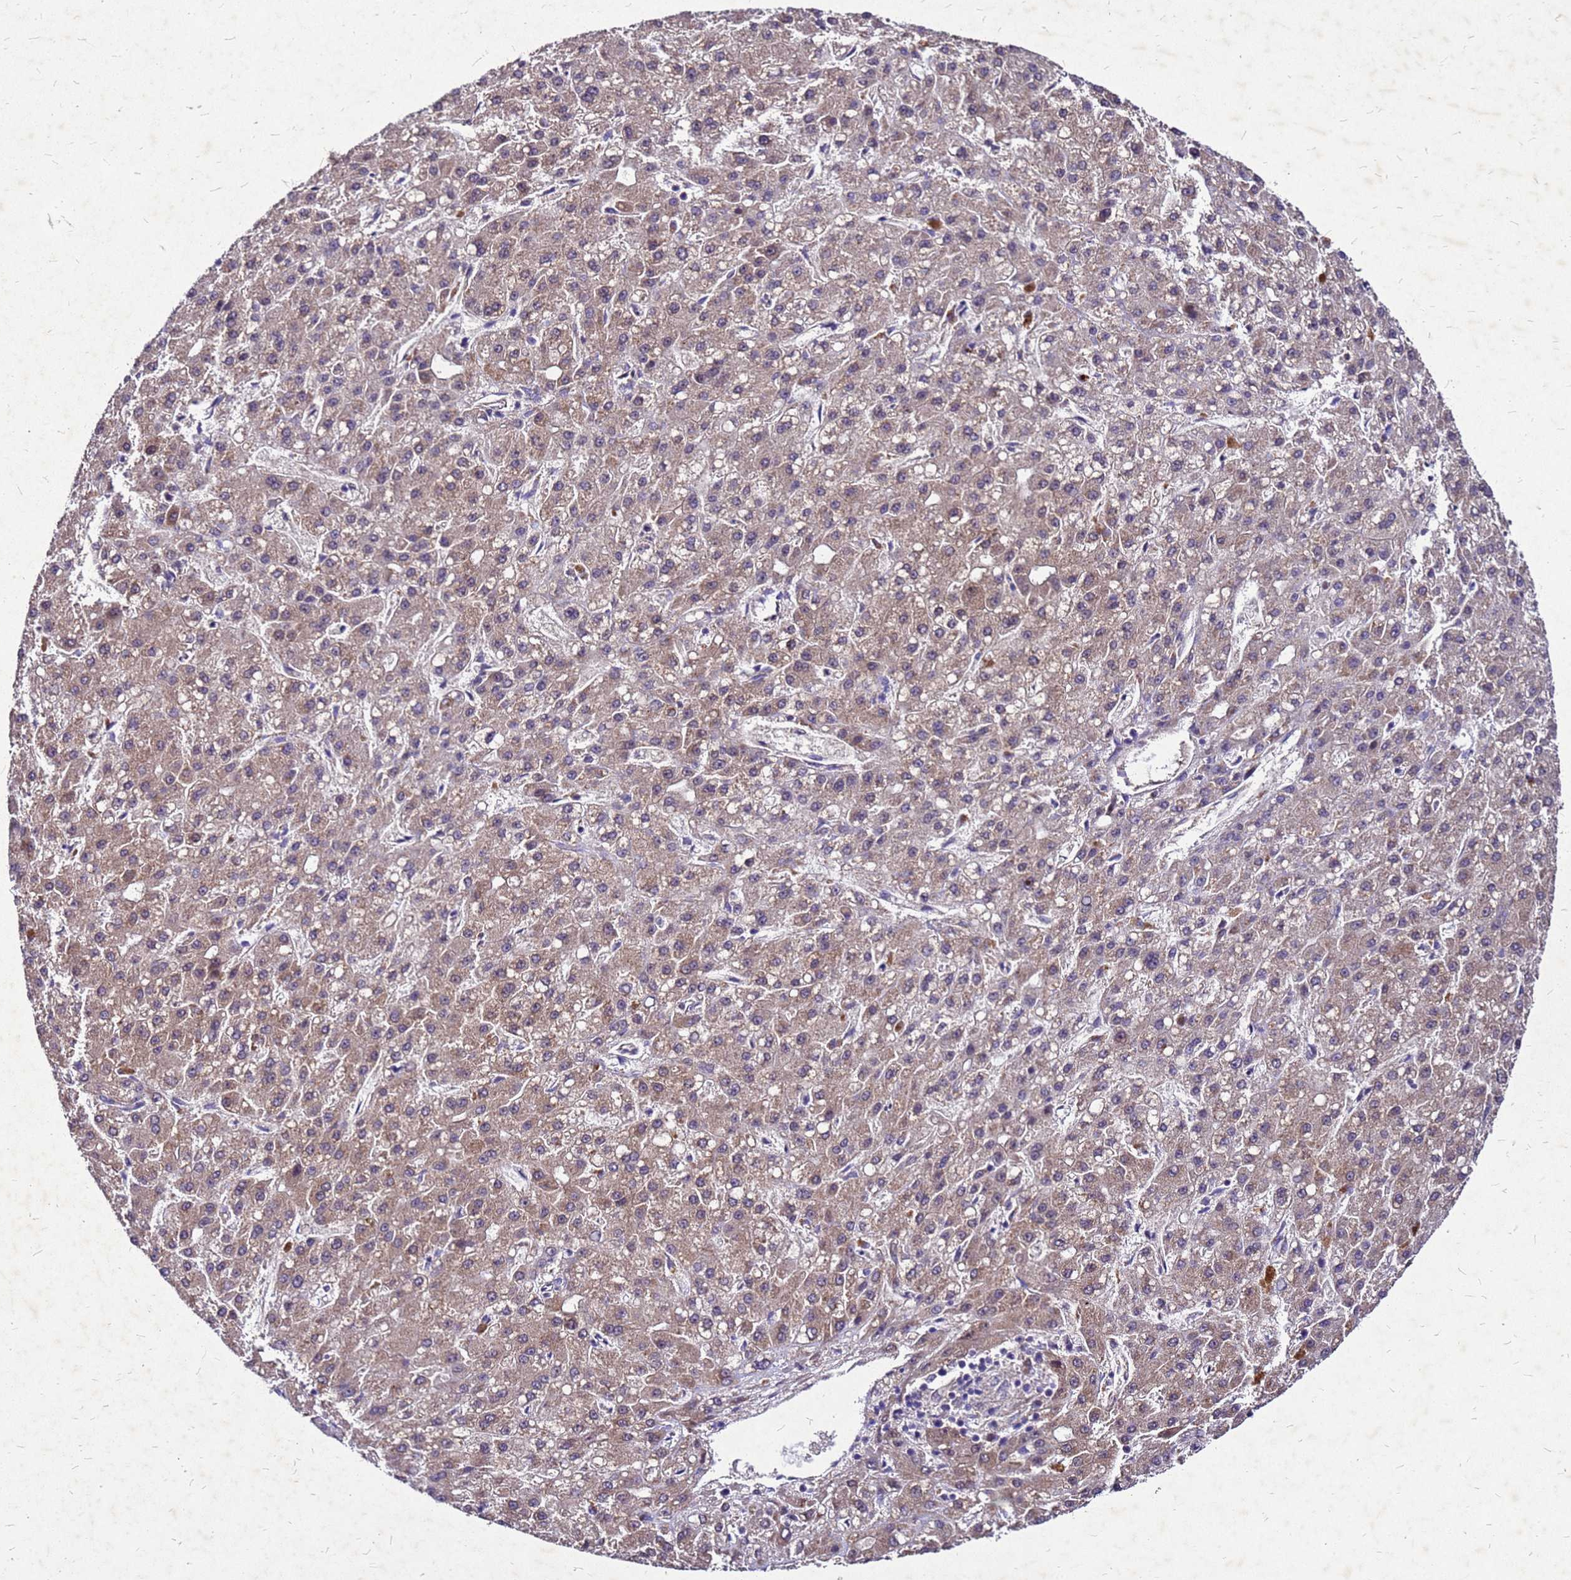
{"staining": {"intensity": "moderate", "quantity": ">75%", "location": "cytoplasmic/membranous"}, "tissue": "liver cancer", "cell_type": "Tumor cells", "image_type": "cancer", "snomed": [{"axis": "morphology", "description": "Carcinoma, Hepatocellular, NOS"}, {"axis": "topography", "description": "Liver"}], "caption": "DAB (3,3'-diaminobenzidine) immunohistochemical staining of liver cancer reveals moderate cytoplasmic/membranous protein expression in about >75% of tumor cells. (brown staining indicates protein expression, while blue staining denotes nuclei).", "gene": "DUSP23", "patient": {"sex": "male", "age": 67}}